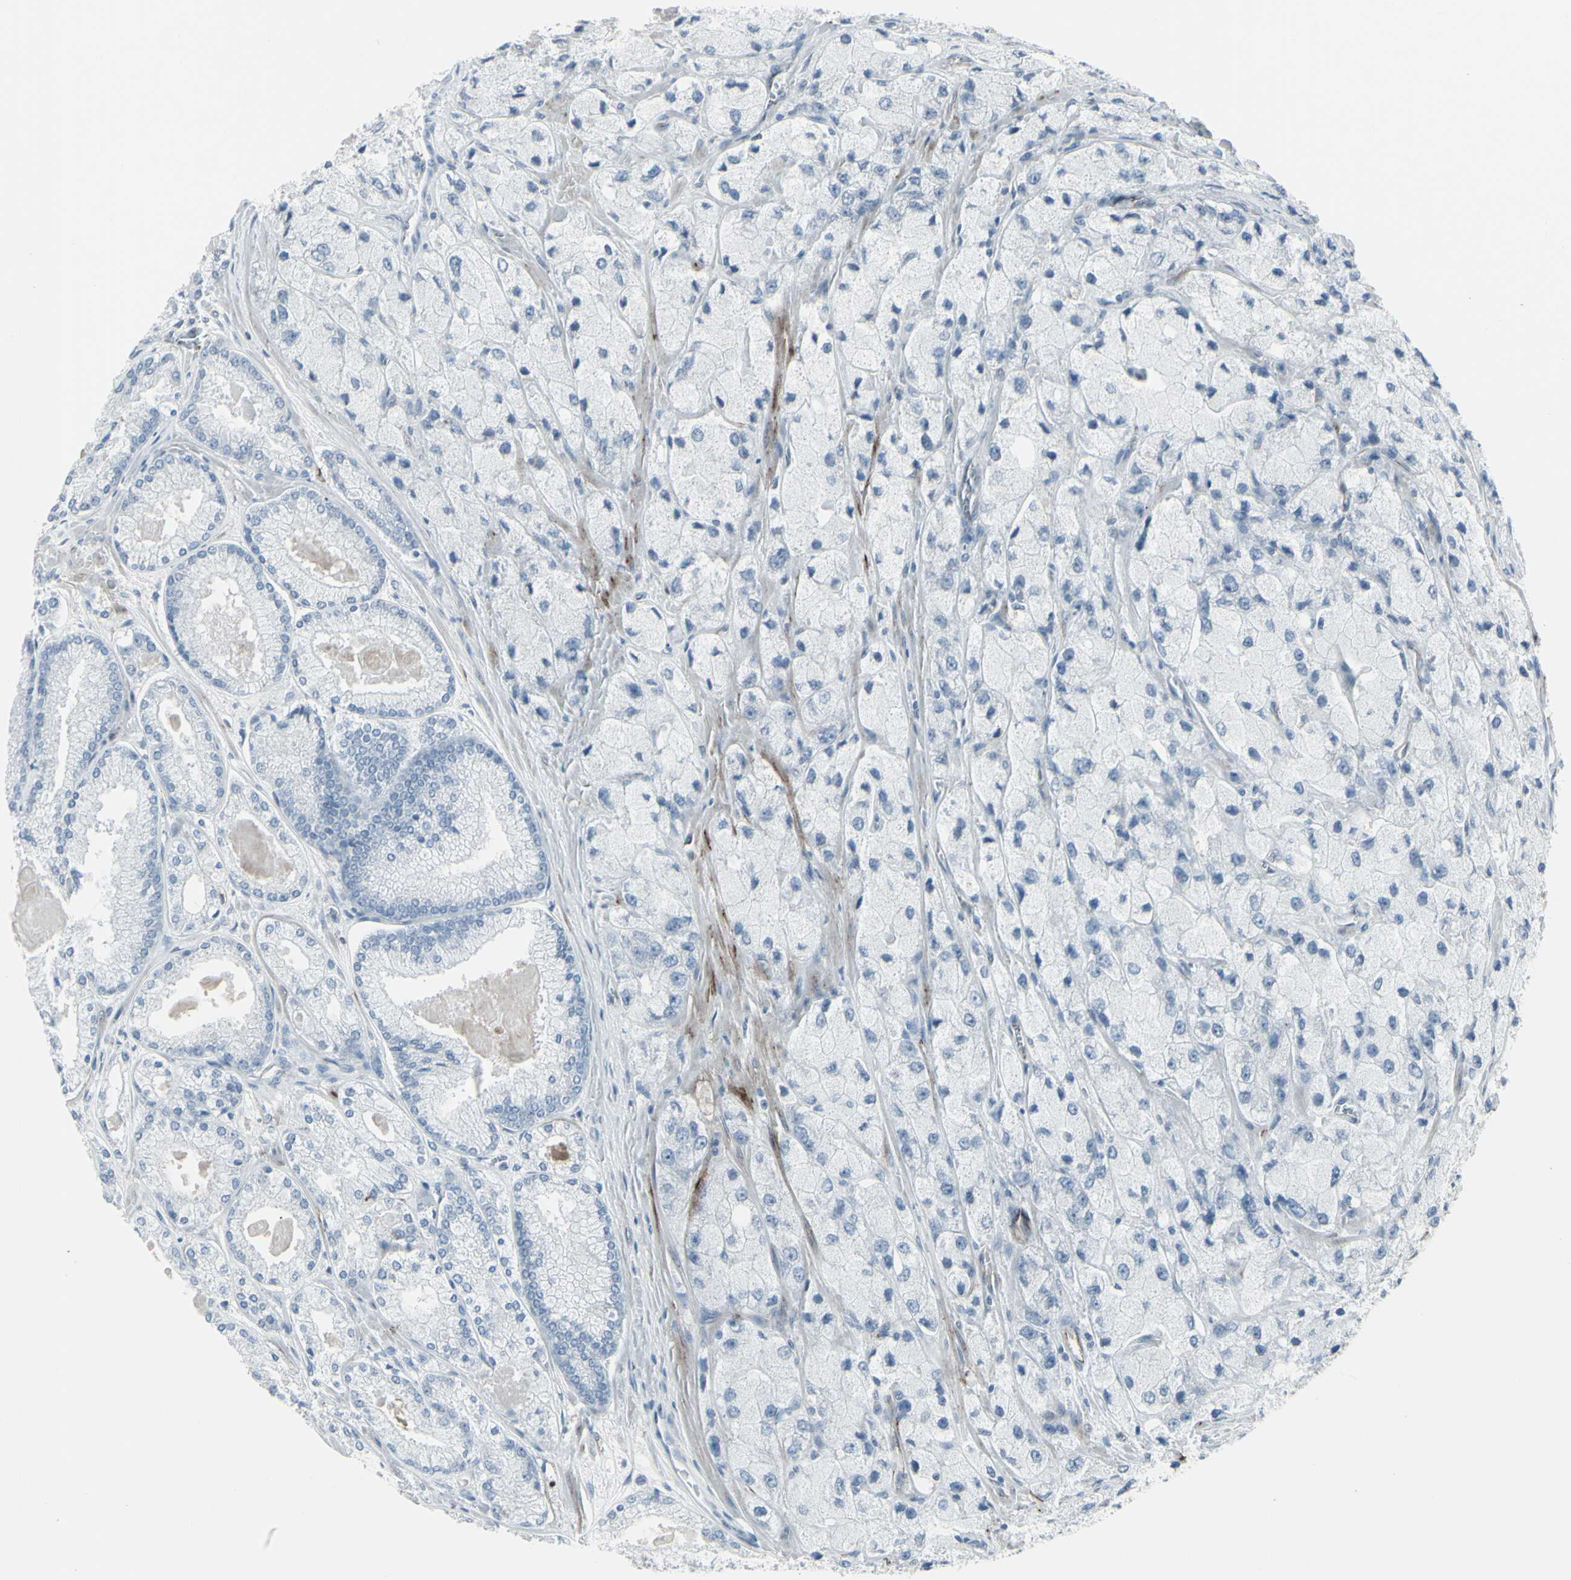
{"staining": {"intensity": "negative", "quantity": "none", "location": "none"}, "tissue": "prostate cancer", "cell_type": "Tumor cells", "image_type": "cancer", "snomed": [{"axis": "morphology", "description": "Adenocarcinoma, High grade"}, {"axis": "topography", "description": "Prostate"}], "caption": "Protein analysis of prostate cancer (high-grade adenocarcinoma) exhibits no significant expression in tumor cells.", "gene": "GJA1", "patient": {"sex": "male", "age": 58}}